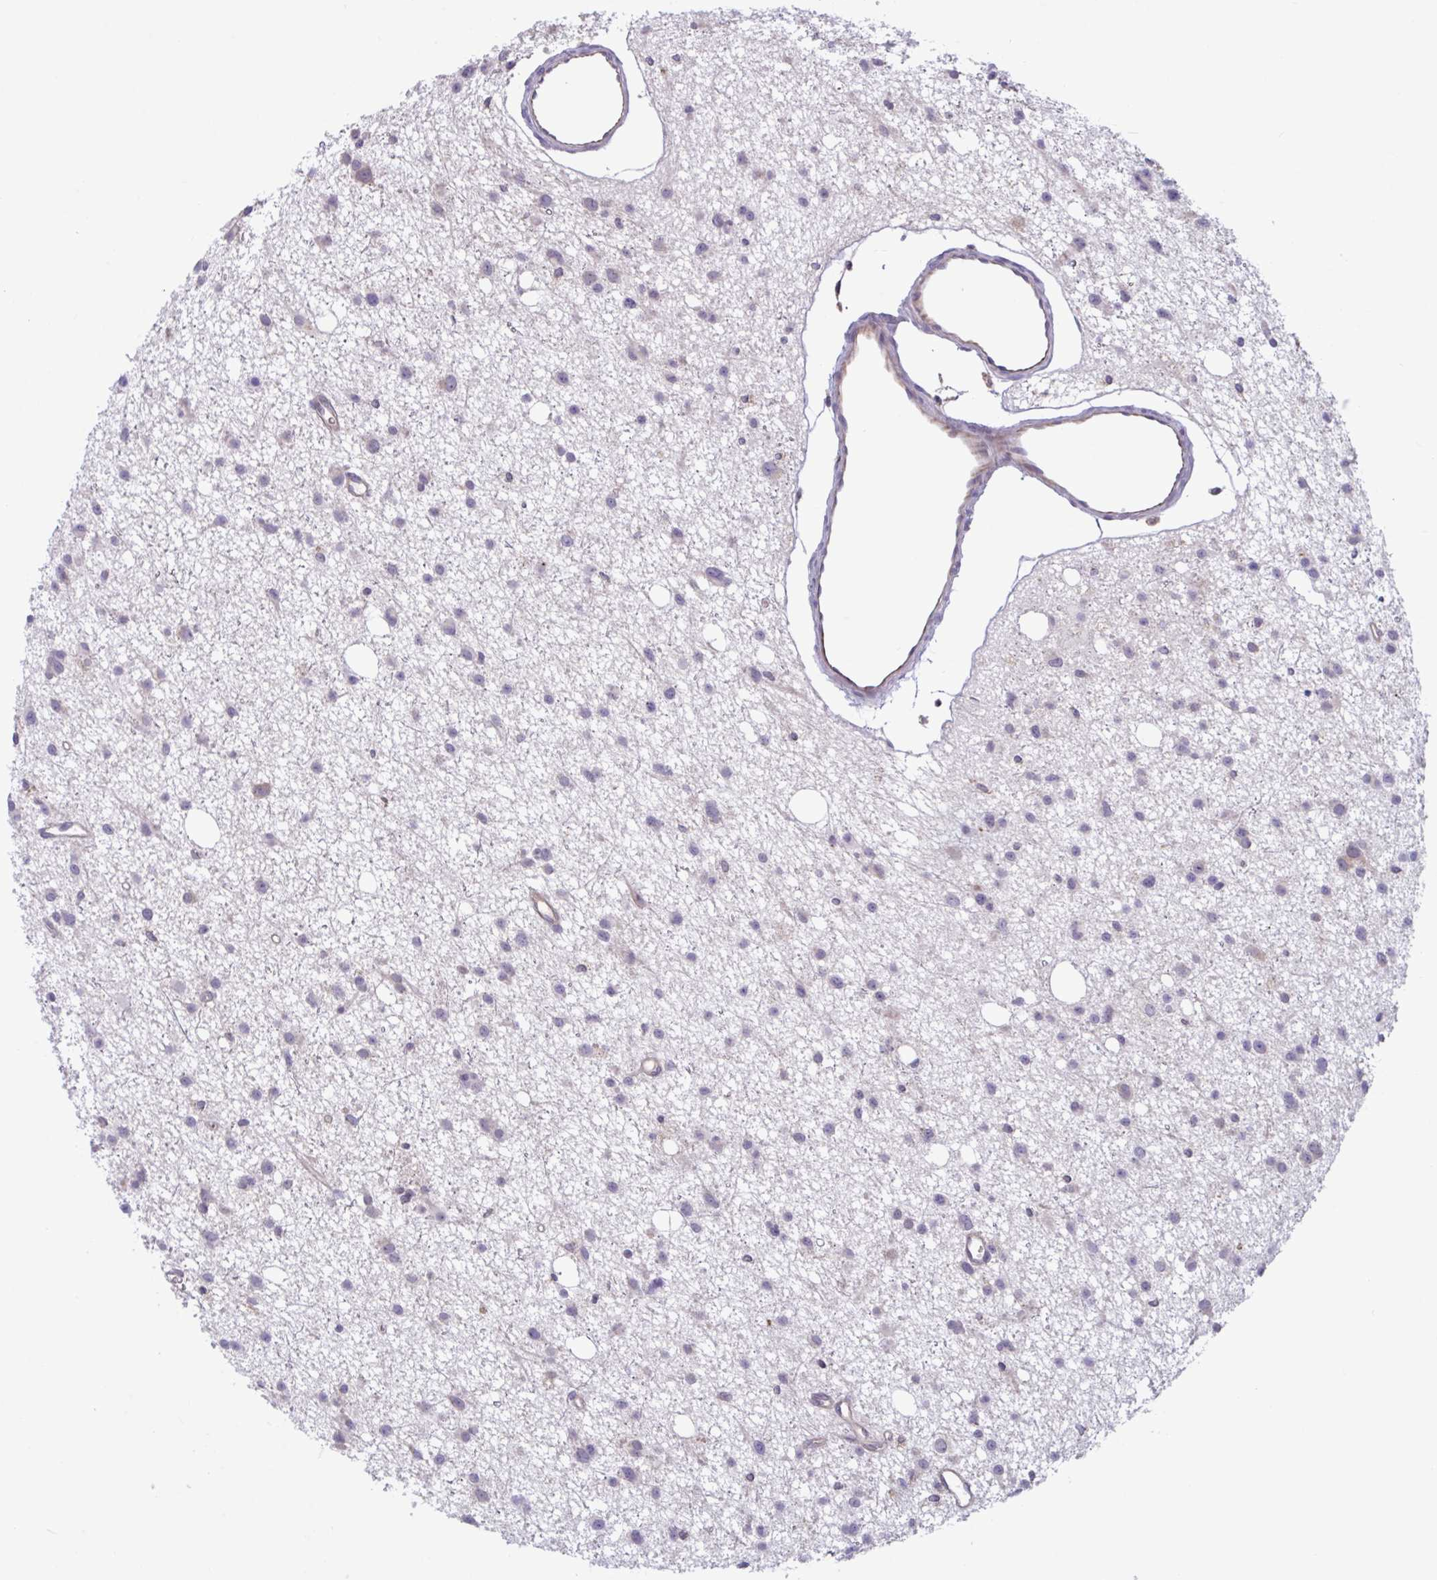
{"staining": {"intensity": "weak", "quantity": "<25%", "location": "cytoplasmic/membranous"}, "tissue": "glioma", "cell_type": "Tumor cells", "image_type": "cancer", "snomed": [{"axis": "morphology", "description": "Glioma, malignant, High grade"}, {"axis": "topography", "description": "Brain"}], "caption": "This is a micrograph of immunohistochemistry (IHC) staining of malignant glioma (high-grade), which shows no expression in tumor cells.", "gene": "IST1", "patient": {"sex": "male", "age": 23}}